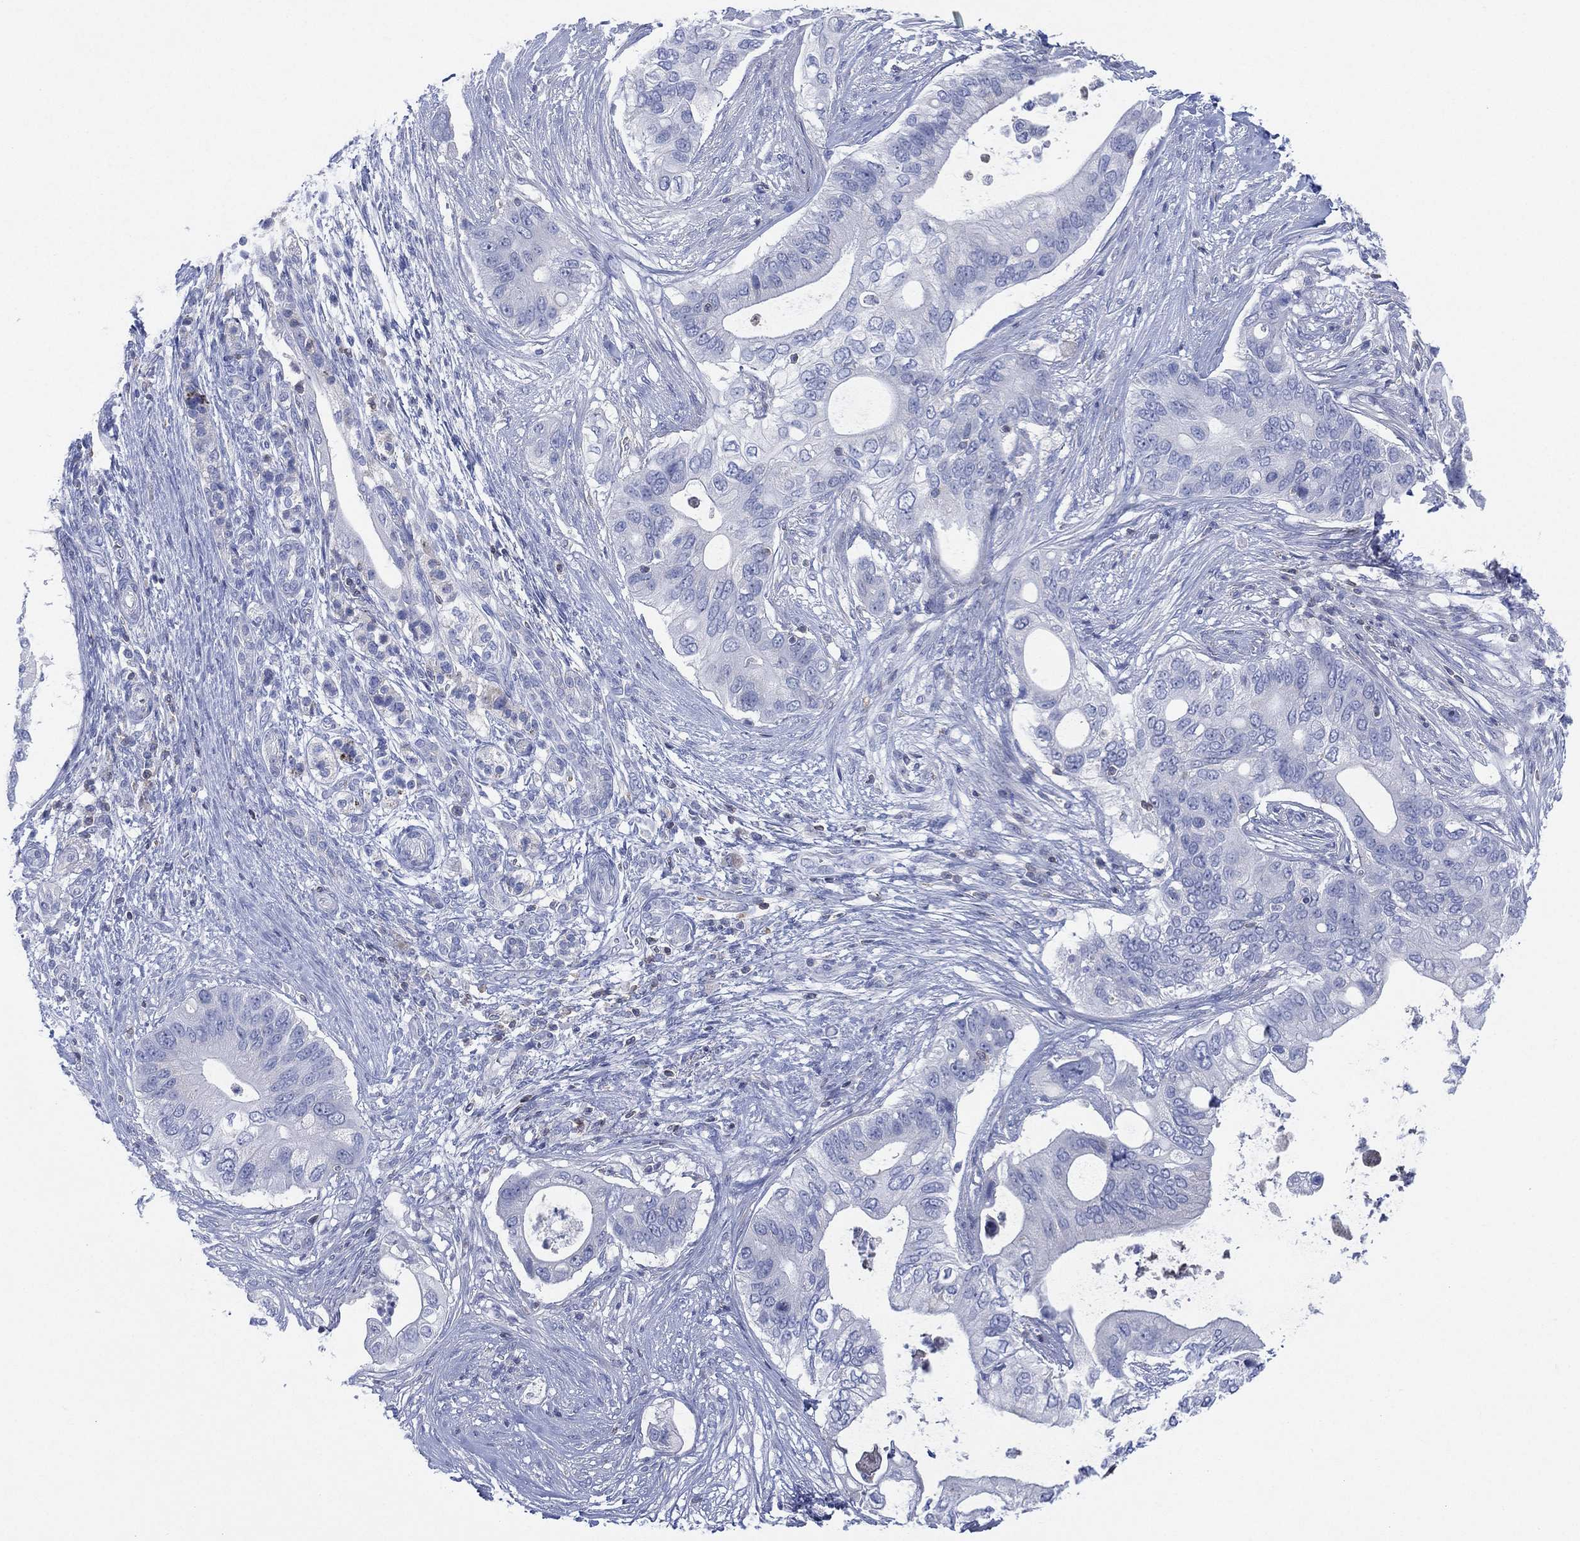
{"staining": {"intensity": "negative", "quantity": "none", "location": "none"}, "tissue": "pancreatic cancer", "cell_type": "Tumor cells", "image_type": "cancer", "snomed": [{"axis": "morphology", "description": "Adenocarcinoma, NOS"}, {"axis": "topography", "description": "Pancreas"}], "caption": "Image shows no significant protein expression in tumor cells of pancreatic cancer.", "gene": "SEPTIN1", "patient": {"sex": "female", "age": 72}}